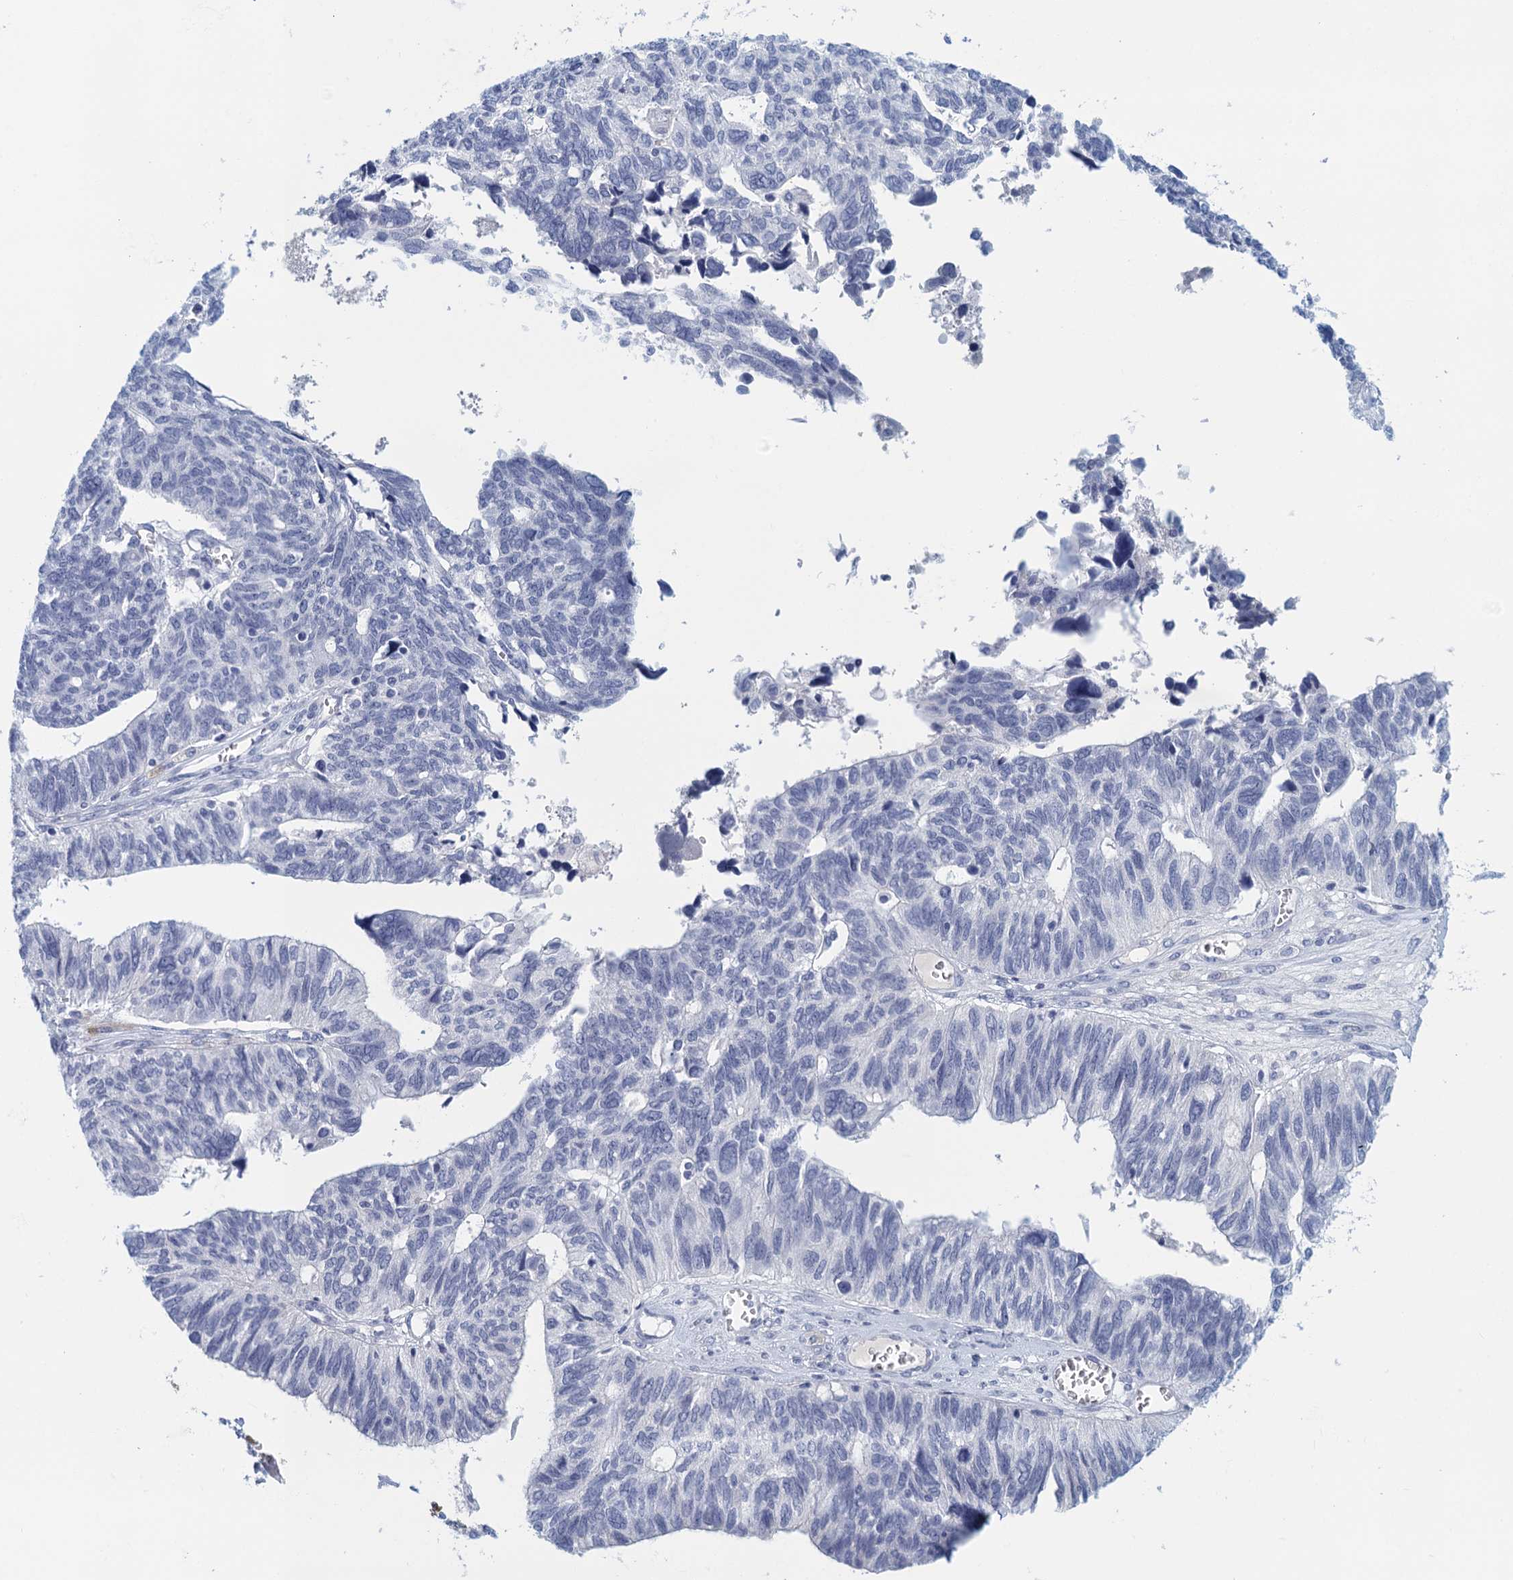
{"staining": {"intensity": "negative", "quantity": "none", "location": "none"}, "tissue": "ovarian cancer", "cell_type": "Tumor cells", "image_type": "cancer", "snomed": [{"axis": "morphology", "description": "Cystadenocarcinoma, serous, NOS"}, {"axis": "topography", "description": "Ovary"}], "caption": "A high-resolution histopathology image shows immunohistochemistry staining of ovarian cancer, which shows no significant expression in tumor cells.", "gene": "CYP51A1", "patient": {"sex": "female", "age": 79}}